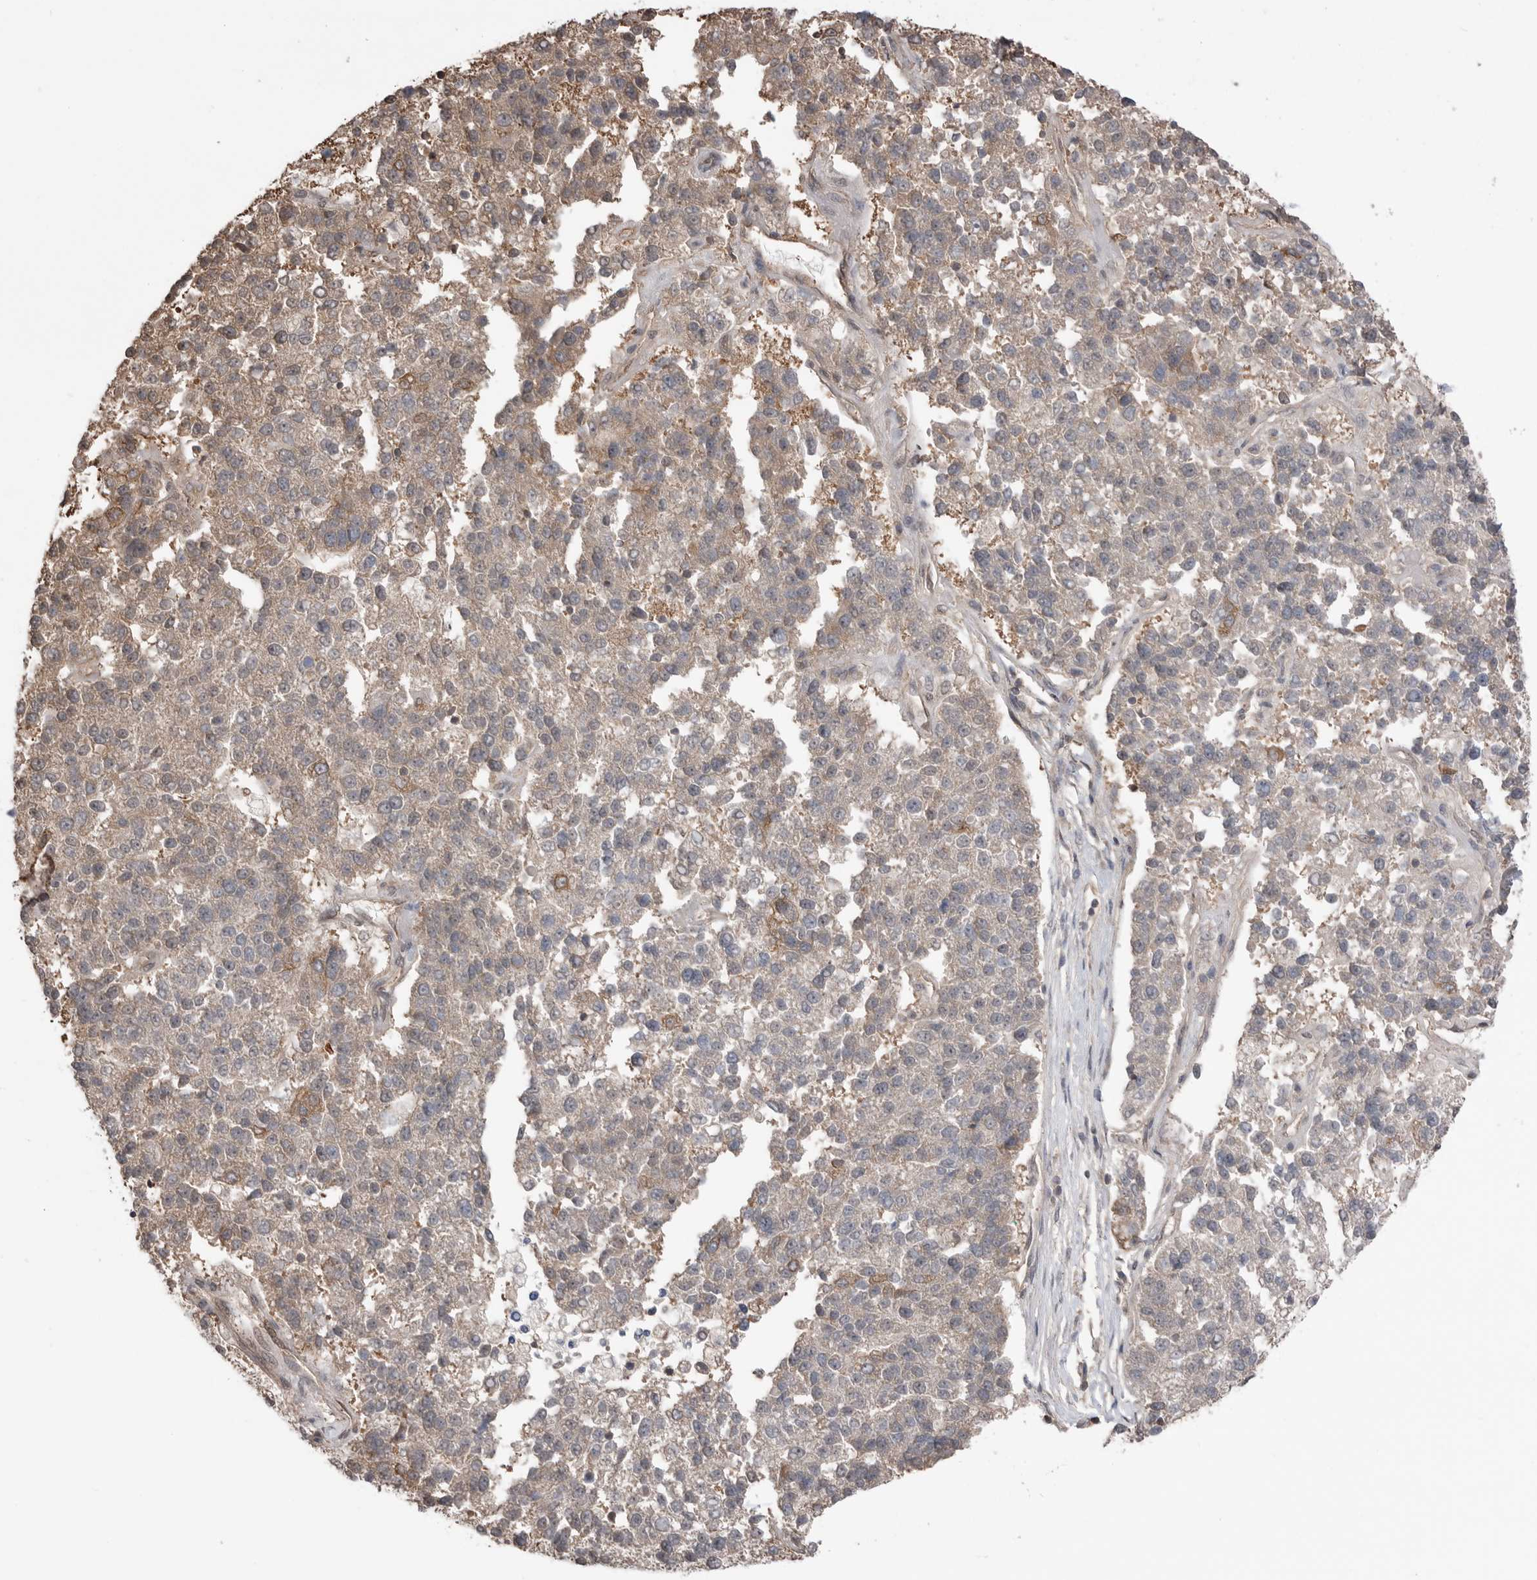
{"staining": {"intensity": "moderate", "quantity": "<25%", "location": "cytoplasmic/membranous"}, "tissue": "pancreatic cancer", "cell_type": "Tumor cells", "image_type": "cancer", "snomed": [{"axis": "morphology", "description": "Adenocarcinoma, NOS"}, {"axis": "topography", "description": "Pancreas"}], "caption": "Immunohistochemical staining of human pancreatic adenocarcinoma exhibits moderate cytoplasmic/membranous protein positivity in approximately <25% of tumor cells.", "gene": "PEAK1", "patient": {"sex": "female", "age": 61}}